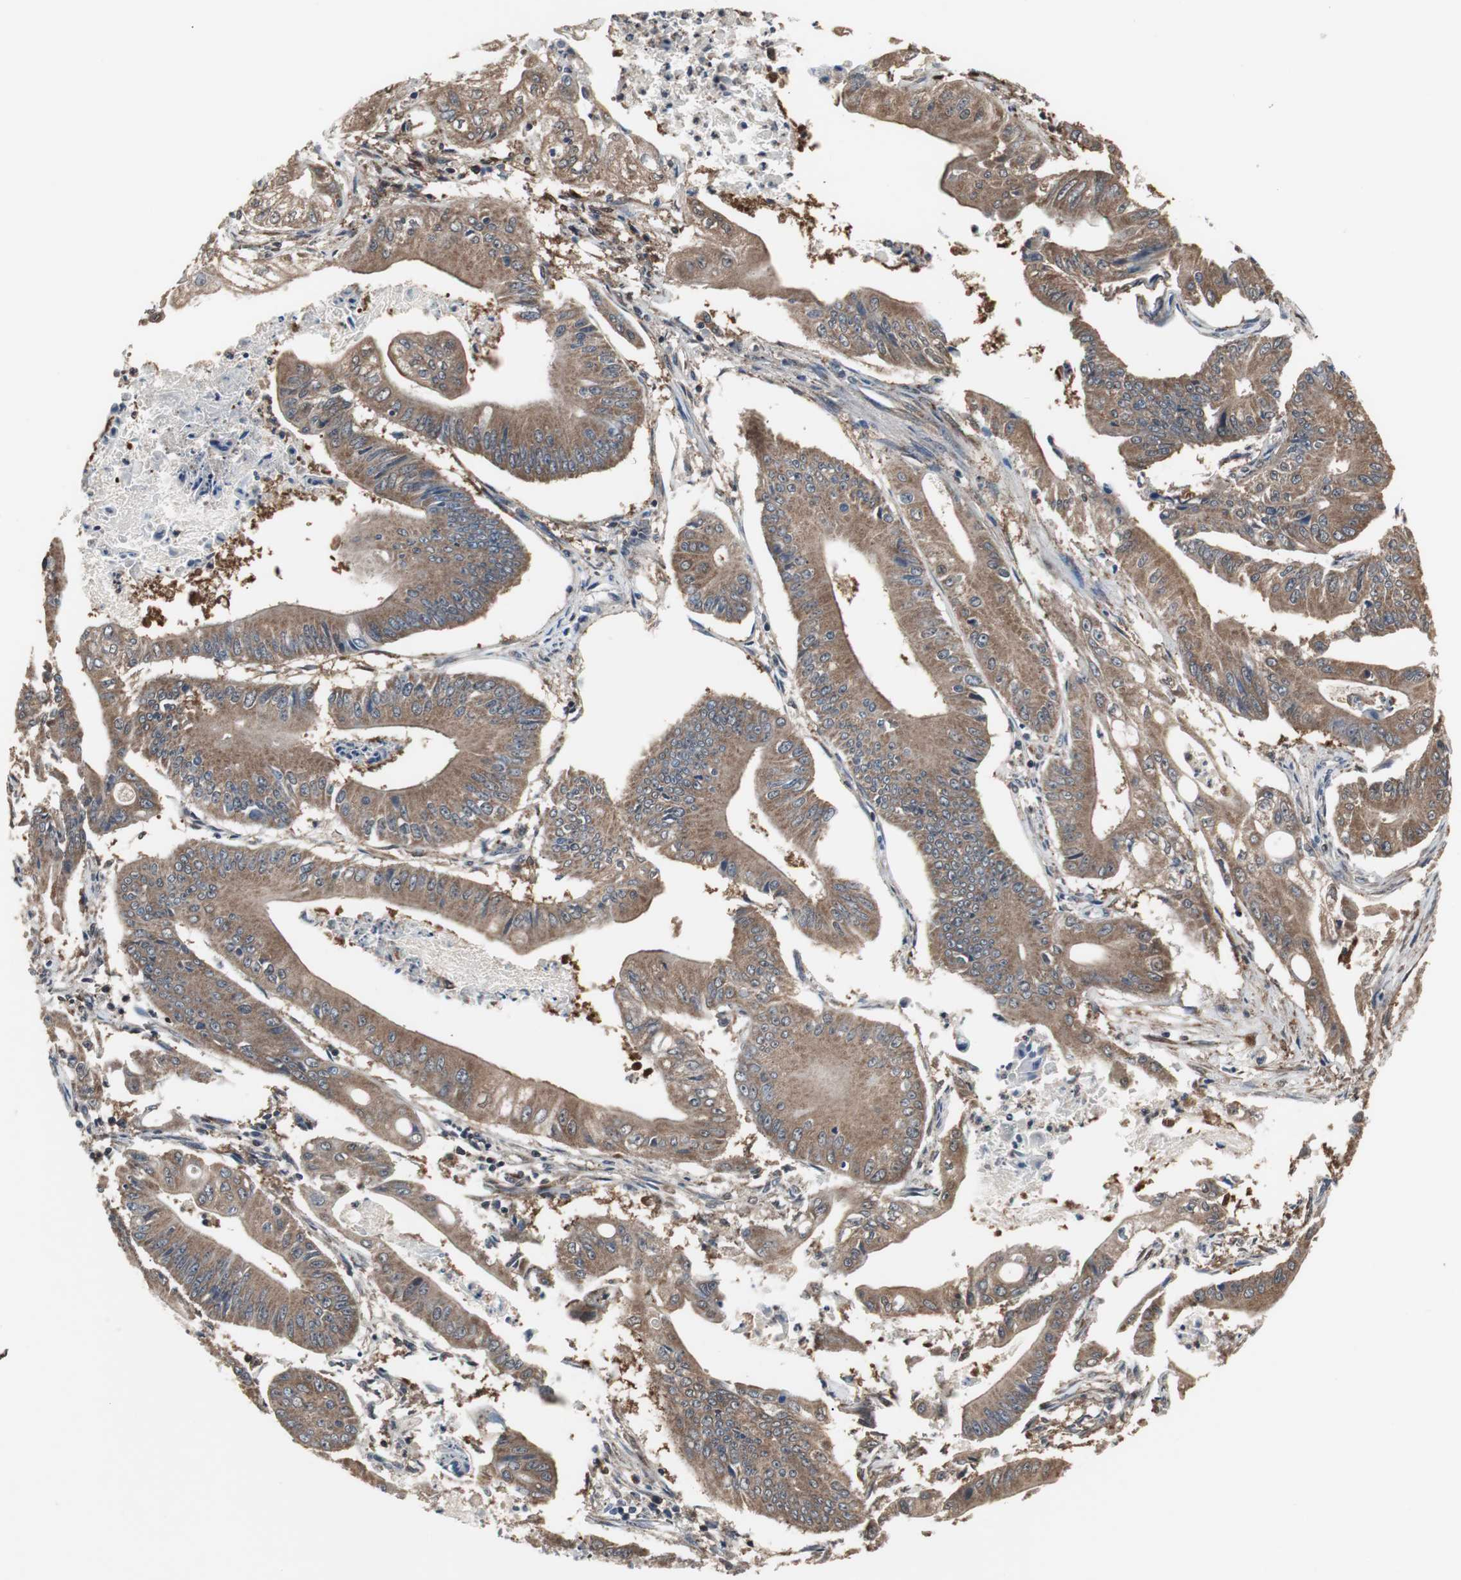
{"staining": {"intensity": "moderate", "quantity": ">75%", "location": "cytoplasmic/membranous"}, "tissue": "pancreatic cancer", "cell_type": "Tumor cells", "image_type": "cancer", "snomed": [{"axis": "morphology", "description": "Normal tissue, NOS"}, {"axis": "topography", "description": "Lymph node"}], "caption": "Pancreatic cancer stained for a protein (brown) demonstrates moderate cytoplasmic/membranous positive positivity in approximately >75% of tumor cells.", "gene": "ZSCAN22", "patient": {"sex": "male", "age": 62}}